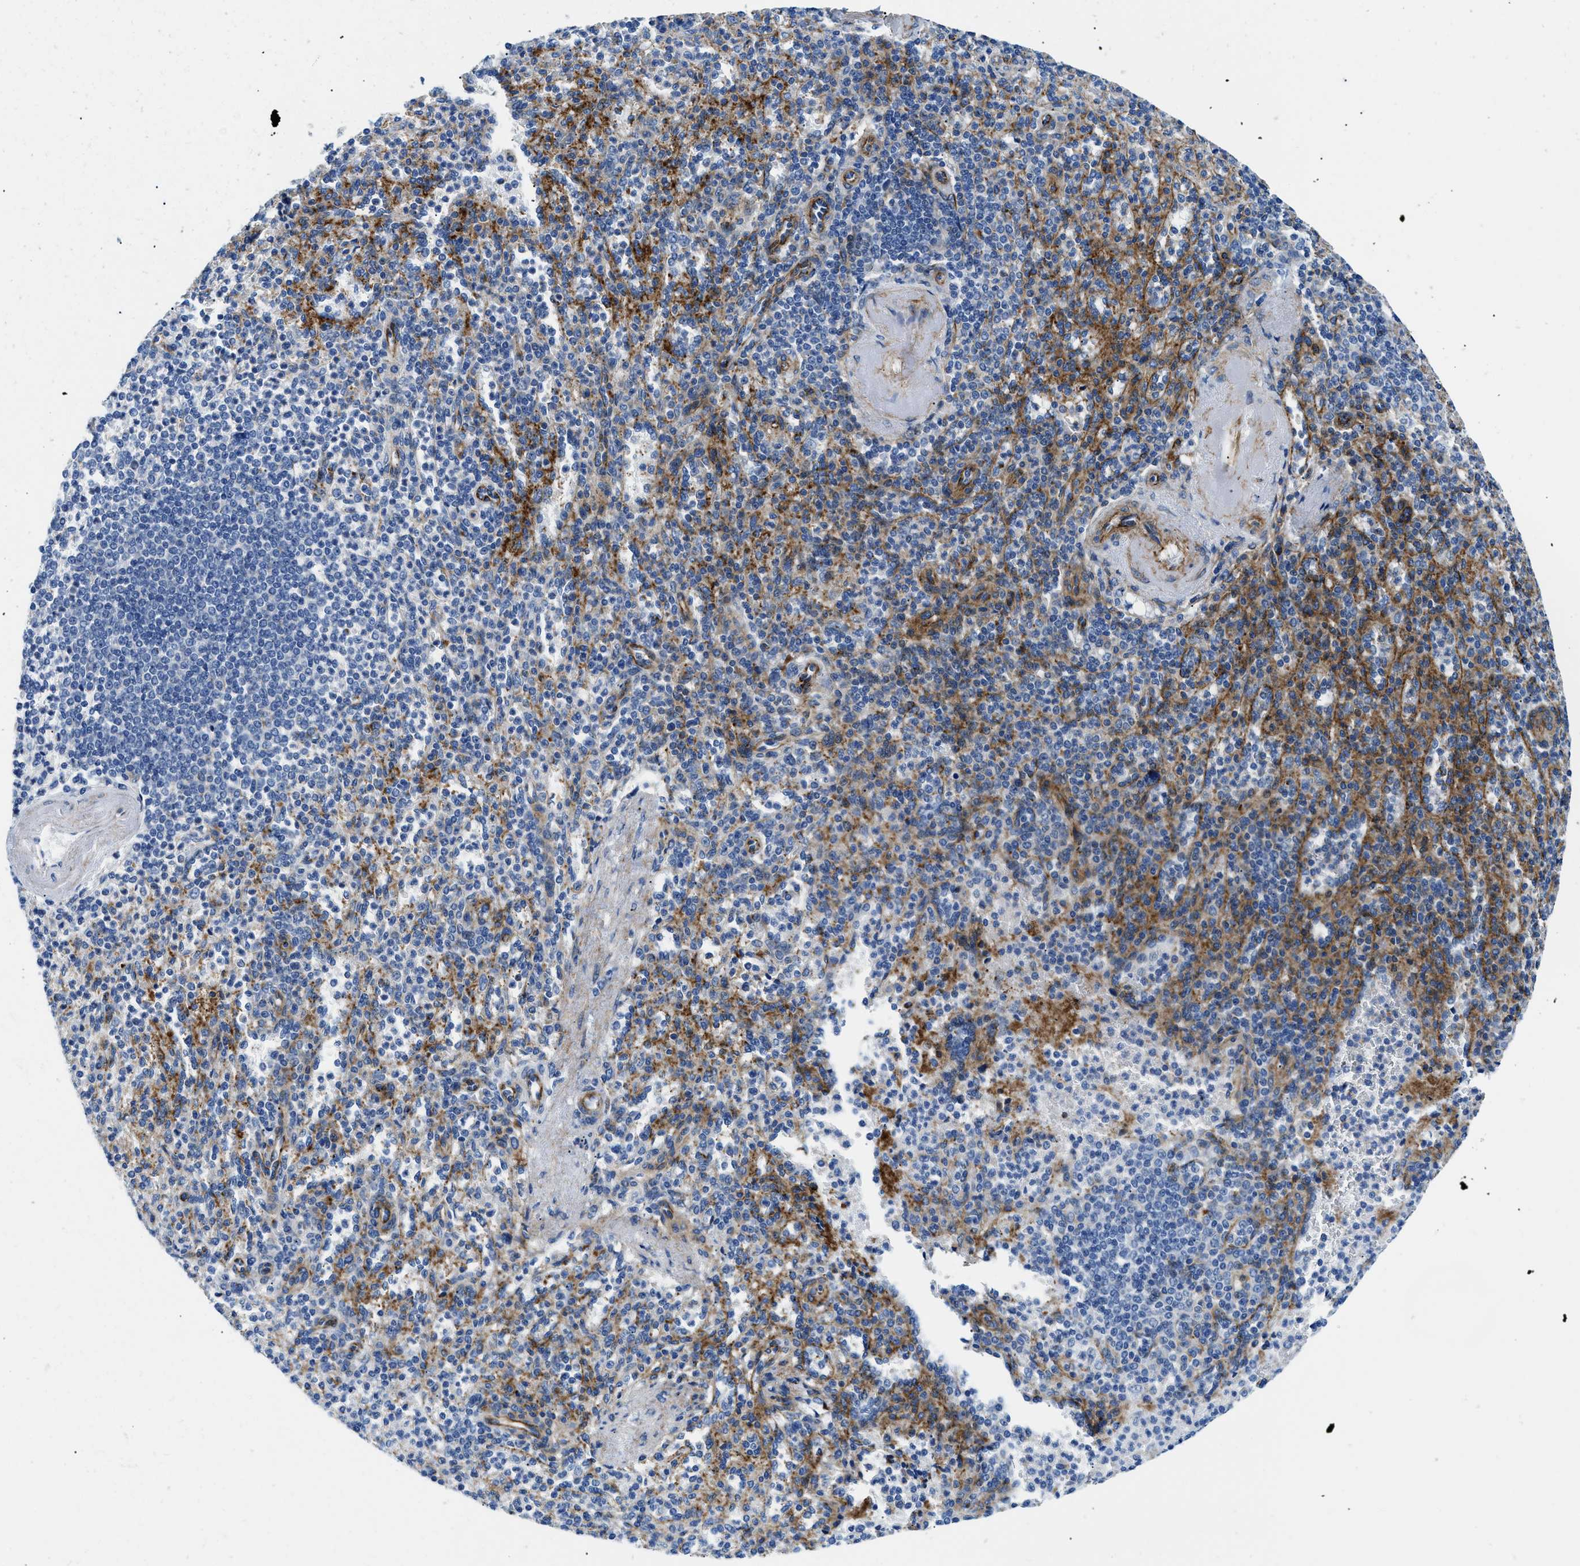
{"staining": {"intensity": "weak", "quantity": "25%-75%", "location": "cytoplasmic/membranous"}, "tissue": "spleen", "cell_type": "Cells in red pulp", "image_type": "normal", "snomed": [{"axis": "morphology", "description": "Normal tissue, NOS"}, {"axis": "topography", "description": "Spleen"}], "caption": "Immunohistochemistry (IHC) of benign spleen exhibits low levels of weak cytoplasmic/membranous positivity in about 25%-75% of cells in red pulp.", "gene": "CUTA", "patient": {"sex": "female", "age": 74}}